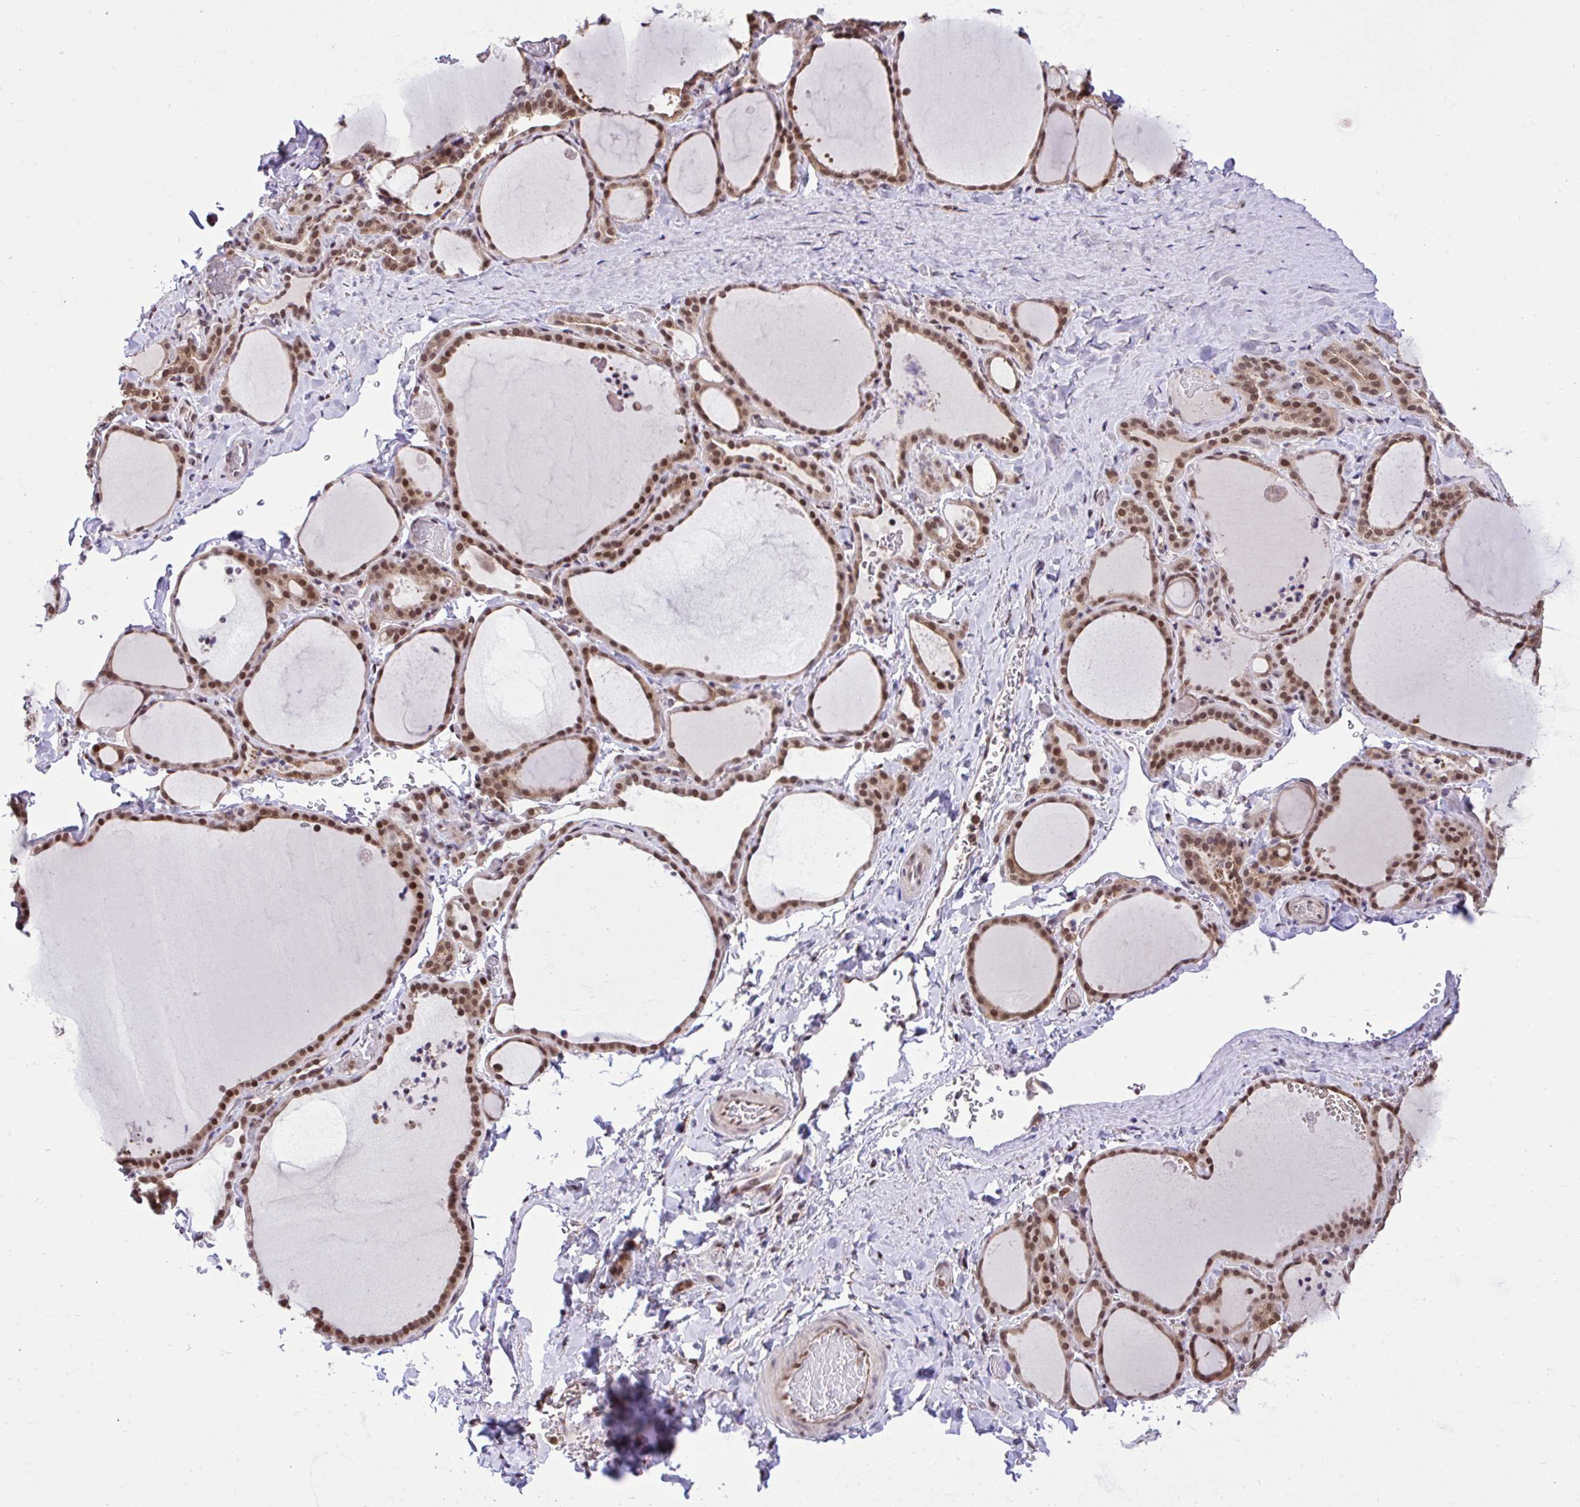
{"staining": {"intensity": "moderate", "quantity": ">75%", "location": "cytoplasmic/membranous,nuclear"}, "tissue": "thyroid gland", "cell_type": "Glandular cells", "image_type": "normal", "snomed": [{"axis": "morphology", "description": "Normal tissue, NOS"}, {"axis": "topography", "description": "Thyroid gland"}], "caption": "Glandular cells exhibit moderate cytoplasmic/membranous,nuclear expression in about >75% of cells in unremarkable thyroid gland.", "gene": "GLIS3", "patient": {"sex": "female", "age": 22}}